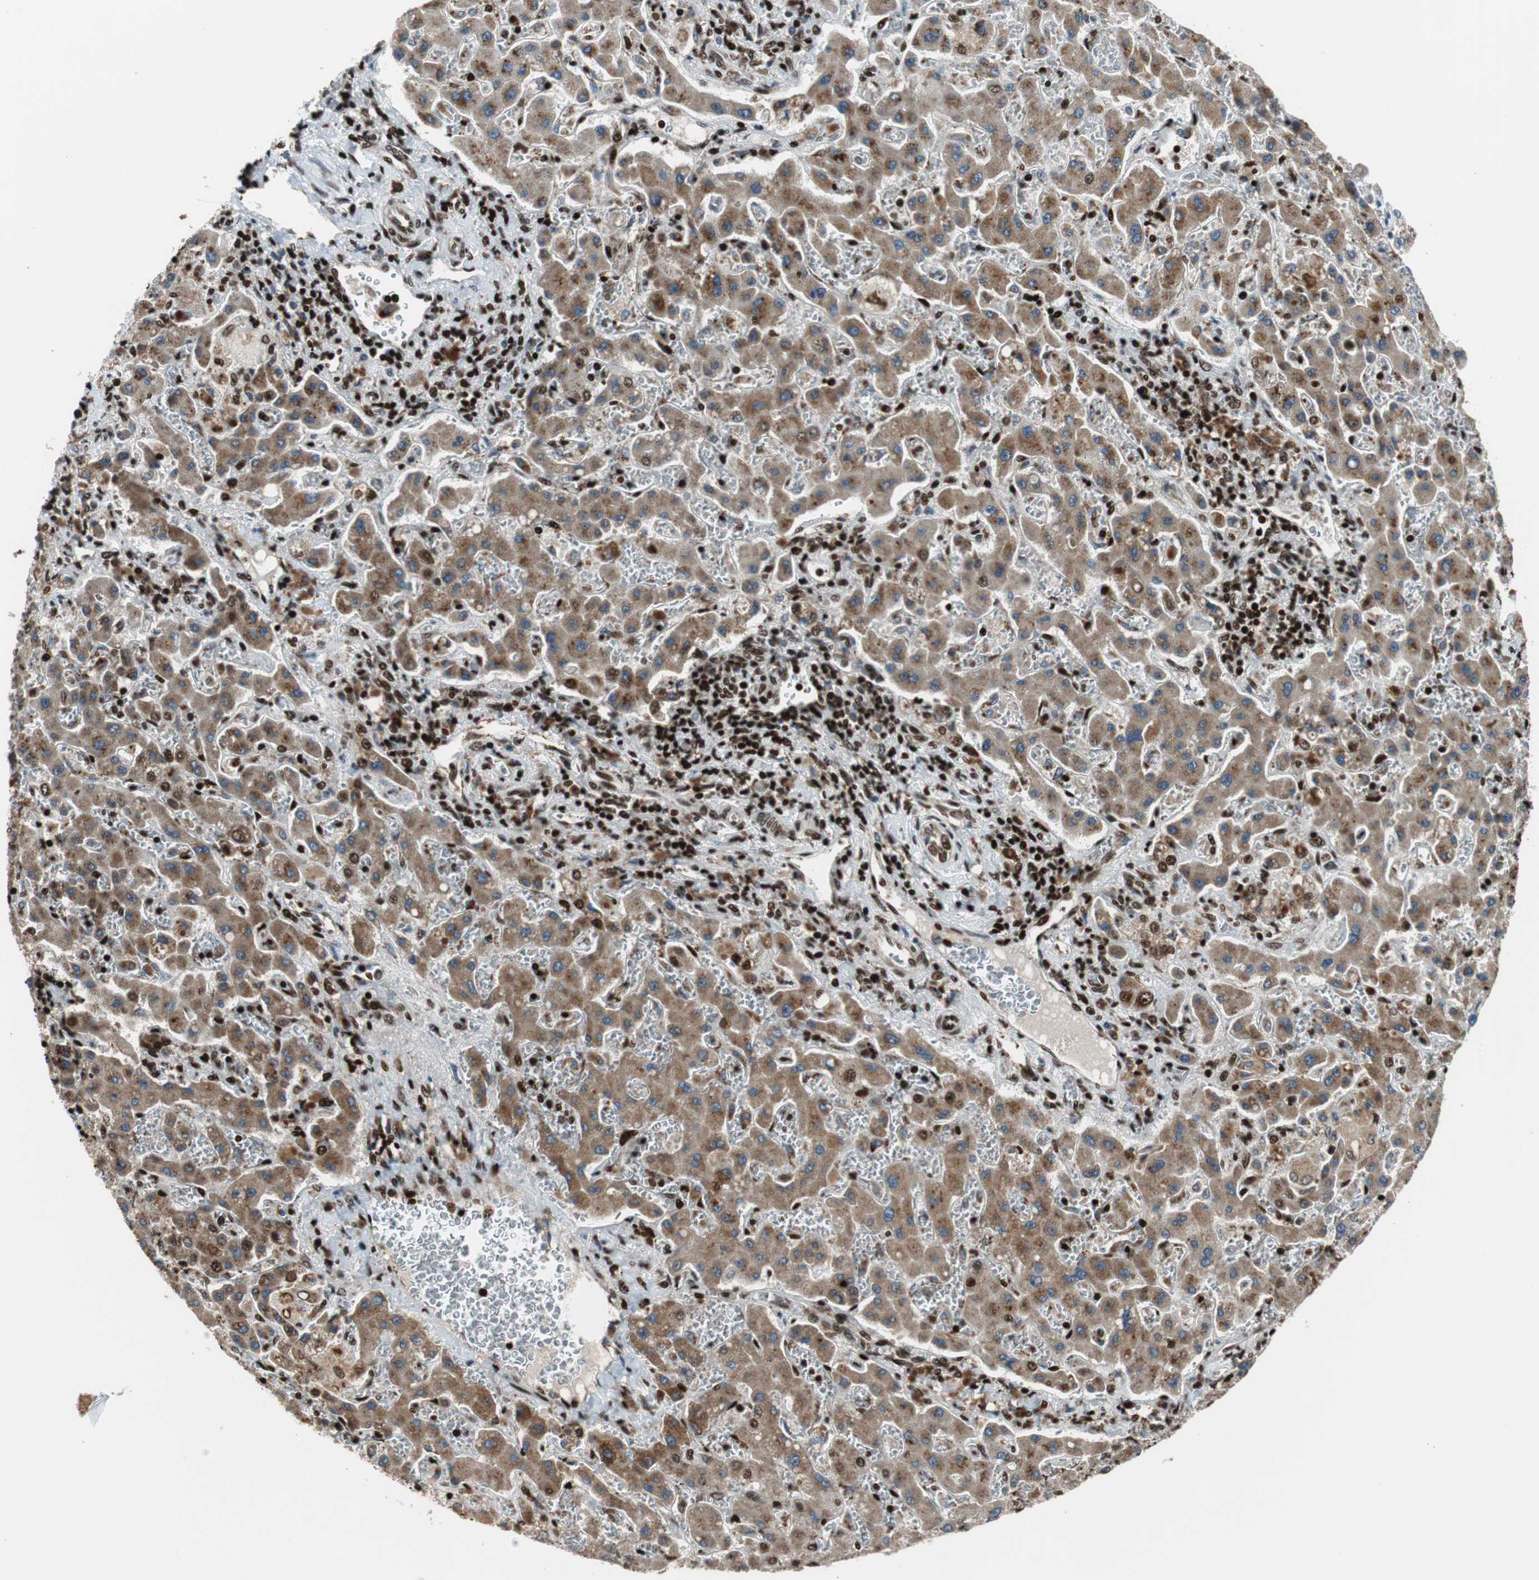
{"staining": {"intensity": "moderate", "quantity": "25%-75%", "location": "cytoplasmic/membranous"}, "tissue": "liver cancer", "cell_type": "Tumor cells", "image_type": "cancer", "snomed": [{"axis": "morphology", "description": "Cholangiocarcinoma"}, {"axis": "topography", "description": "Liver"}], "caption": "The histopathology image exhibits a brown stain indicating the presence of a protein in the cytoplasmic/membranous of tumor cells in liver cancer.", "gene": "HDAC1", "patient": {"sex": "male", "age": 50}}